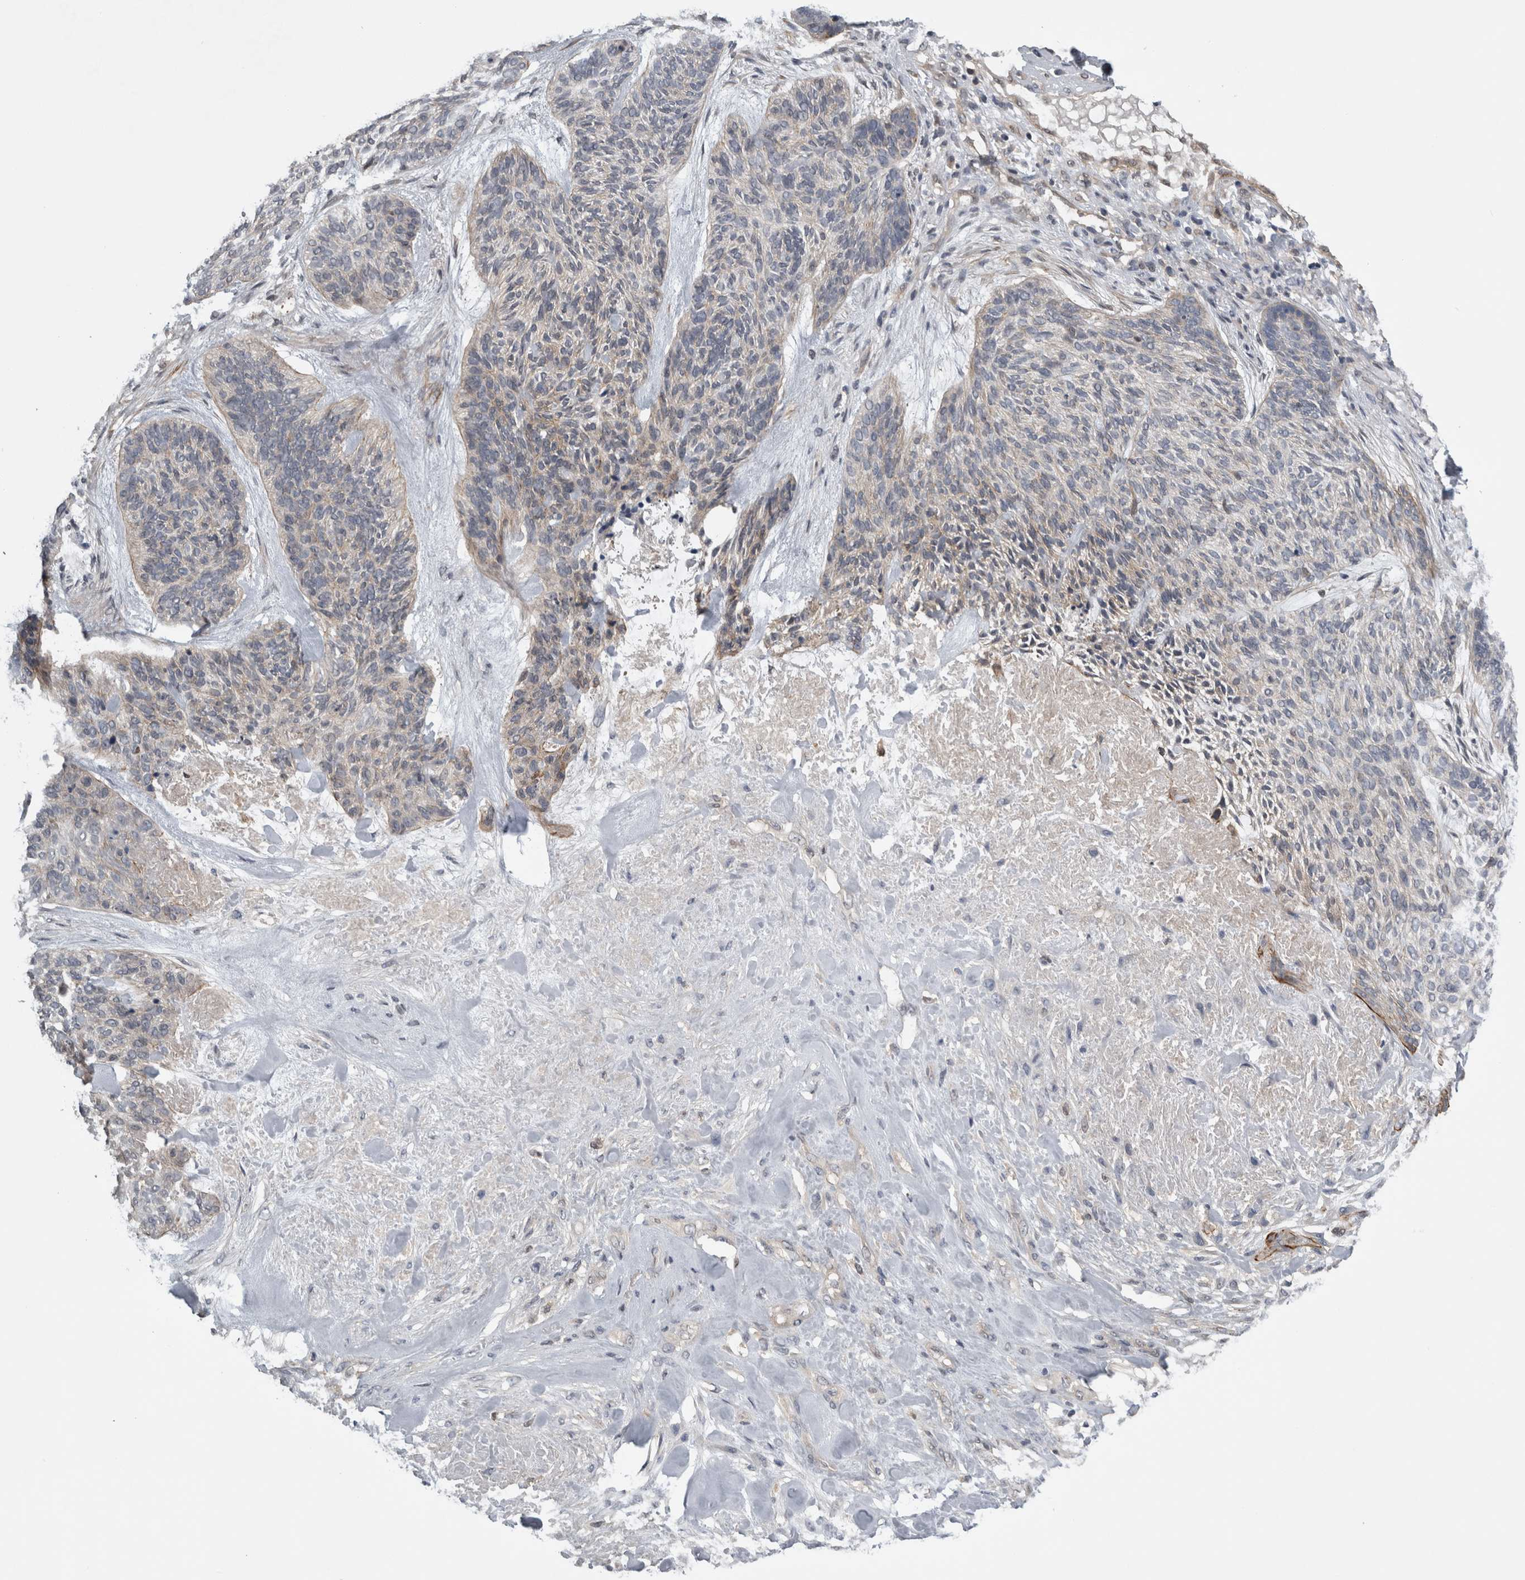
{"staining": {"intensity": "negative", "quantity": "none", "location": "none"}, "tissue": "skin cancer", "cell_type": "Tumor cells", "image_type": "cancer", "snomed": [{"axis": "morphology", "description": "Basal cell carcinoma"}, {"axis": "topography", "description": "Skin"}], "caption": "Photomicrograph shows no significant protein expression in tumor cells of basal cell carcinoma (skin).", "gene": "NAPRT", "patient": {"sex": "male", "age": 55}}